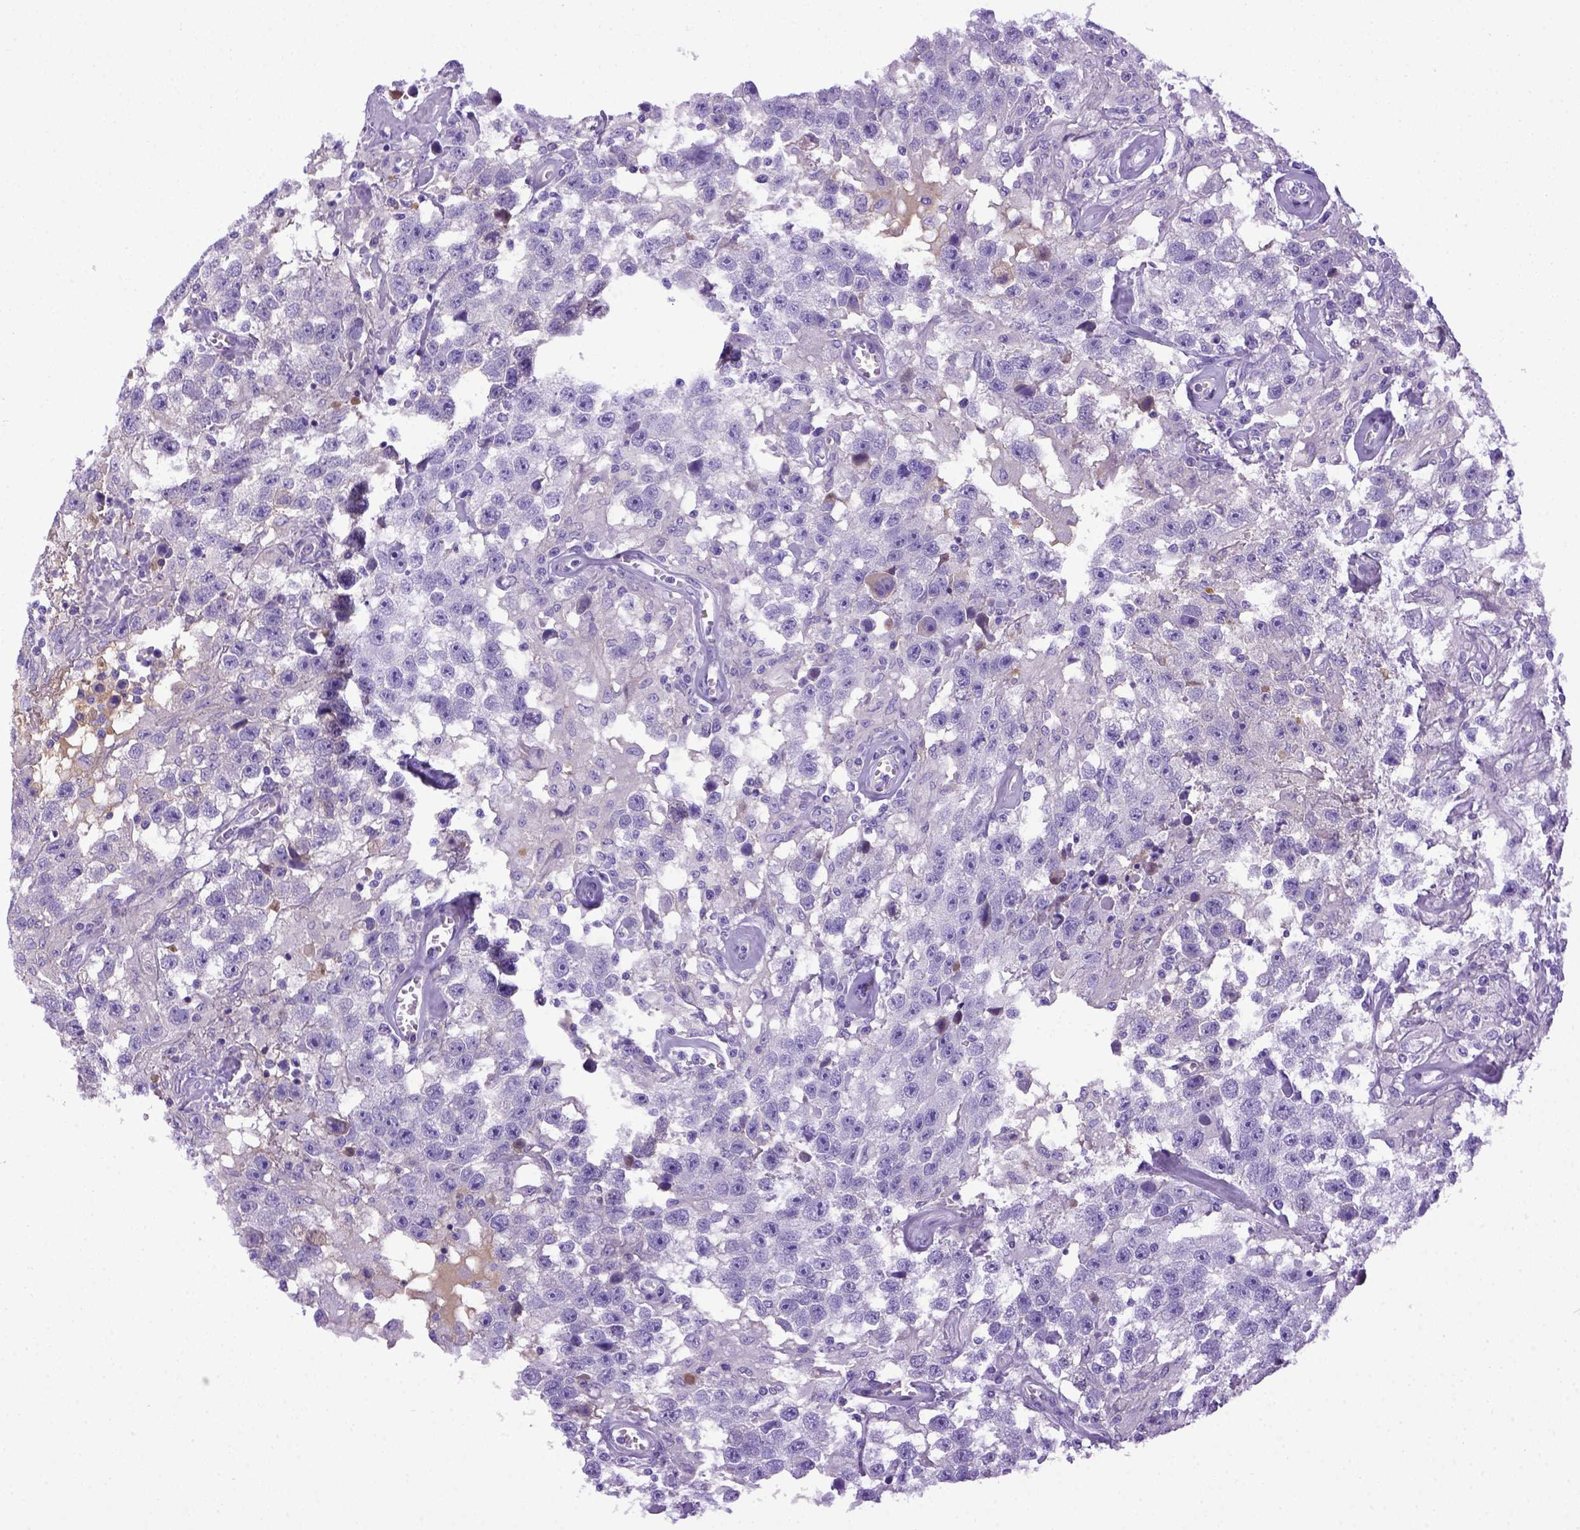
{"staining": {"intensity": "negative", "quantity": "none", "location": "none"}, "tissue": "testis cancer", "cell_type": "Tumor cells", "image_type": "cancer", "snomed": [{"axis": "morphology", "description": "Seminoma, NOS"}, {"axis": "topography", "description": "Testis"}], "caption": "The histopathology image exhibits no staining of tumor cells in testis cancer (seminoma).", "gene": "ITIH4", "patient": {"sex": "male", "age": 43}}